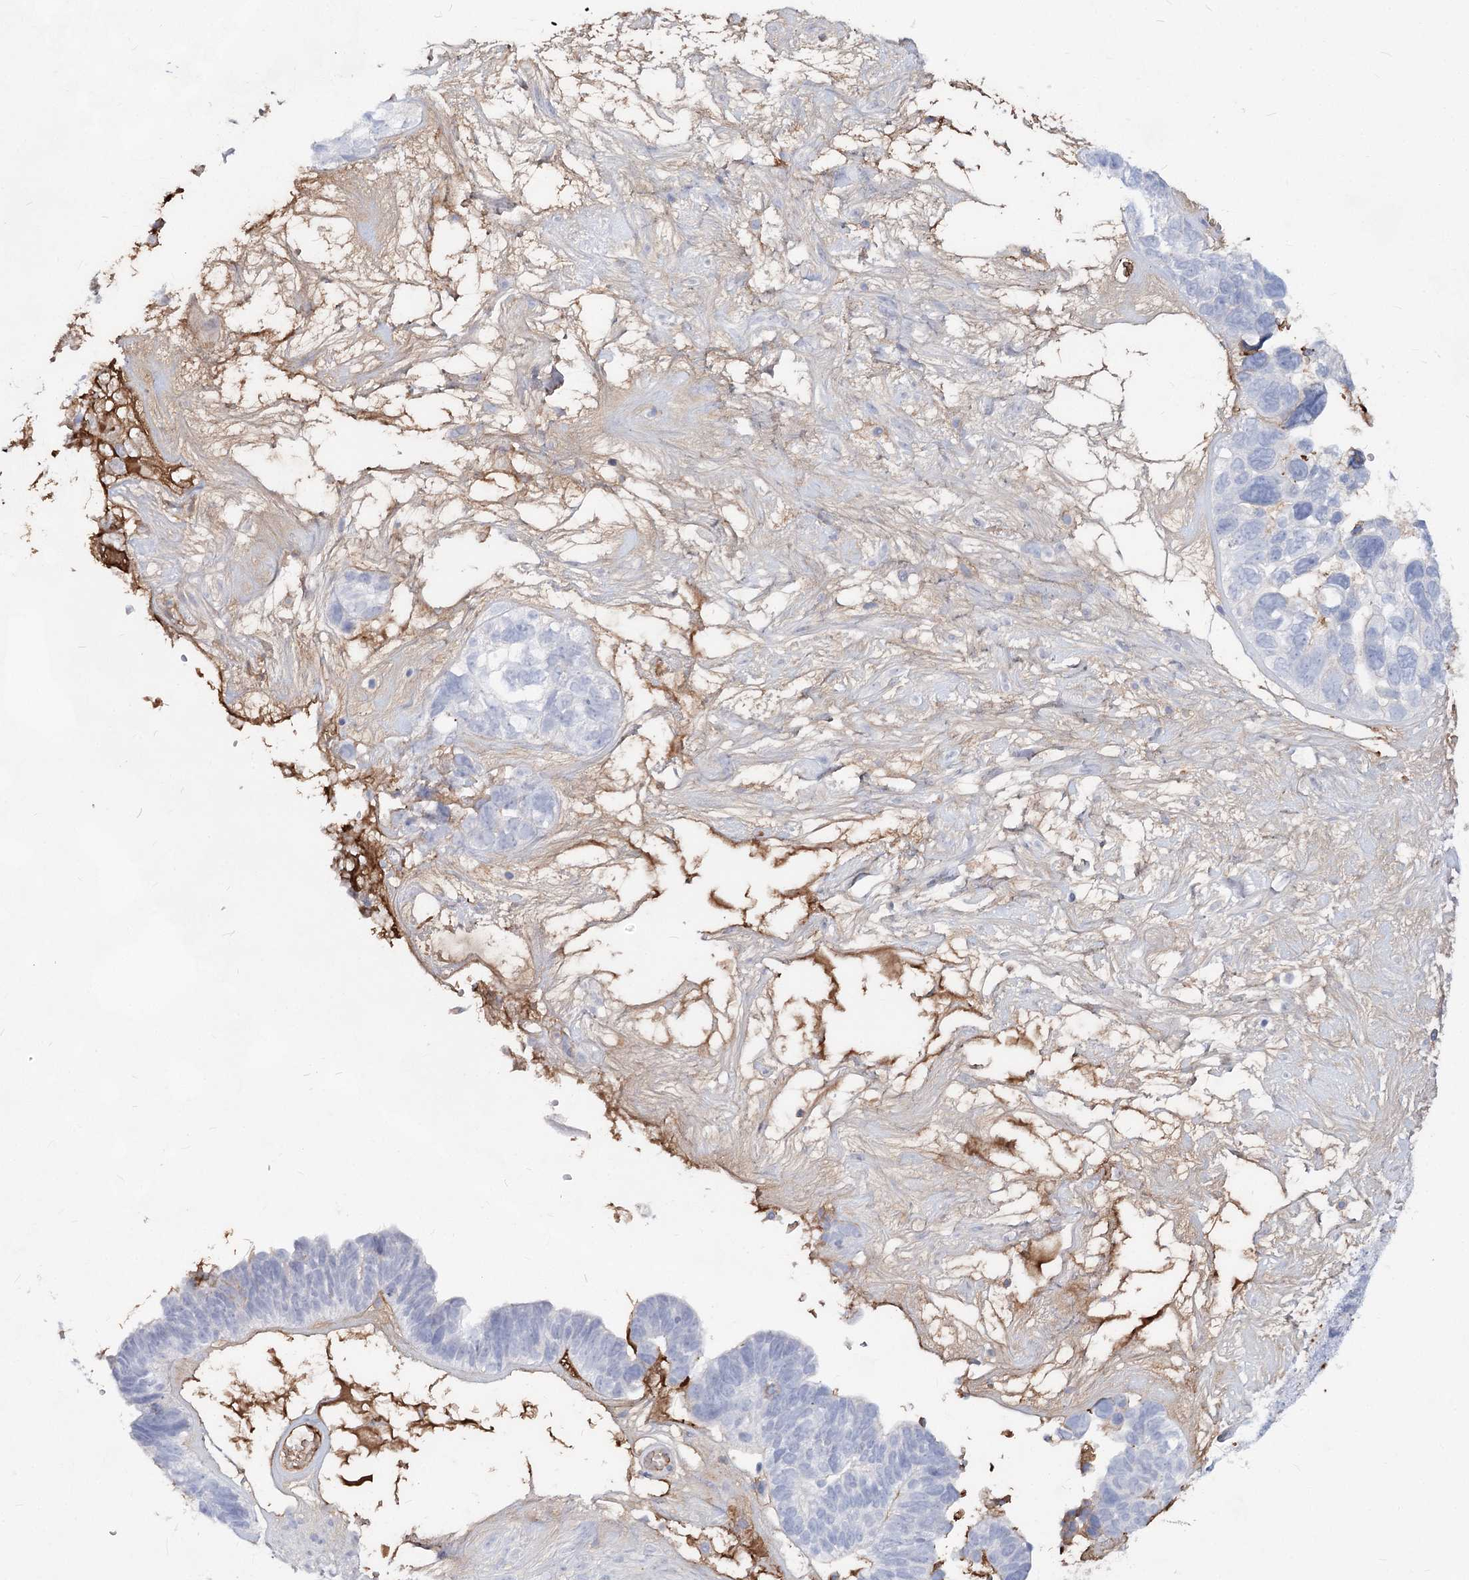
{"staining": {"intensity": "negative", "quantity": "none", "location": "none"}, "tissue": "ovarian cancer", "cell_type": "Tumor cells", "image_type": "cancer", "snomed": [{"axis": "morphology", "description": "Cystadenocarcinoma, serous, NOS"}, {"axis": "topography", "description": "Ovary"}], "caption": "The immunohistochemistry (IHC) micrograph has no significant positivity in tumor cells of ovarian serous cystadenocarcinoma tissue. (Brightfield microscopy of DAB (3,3'-diaminobenzidine) immunohistochemistry (IHC) at high magnification).", "gene": "TASOR2", "patient": {"sex": "female", "age": 79}}